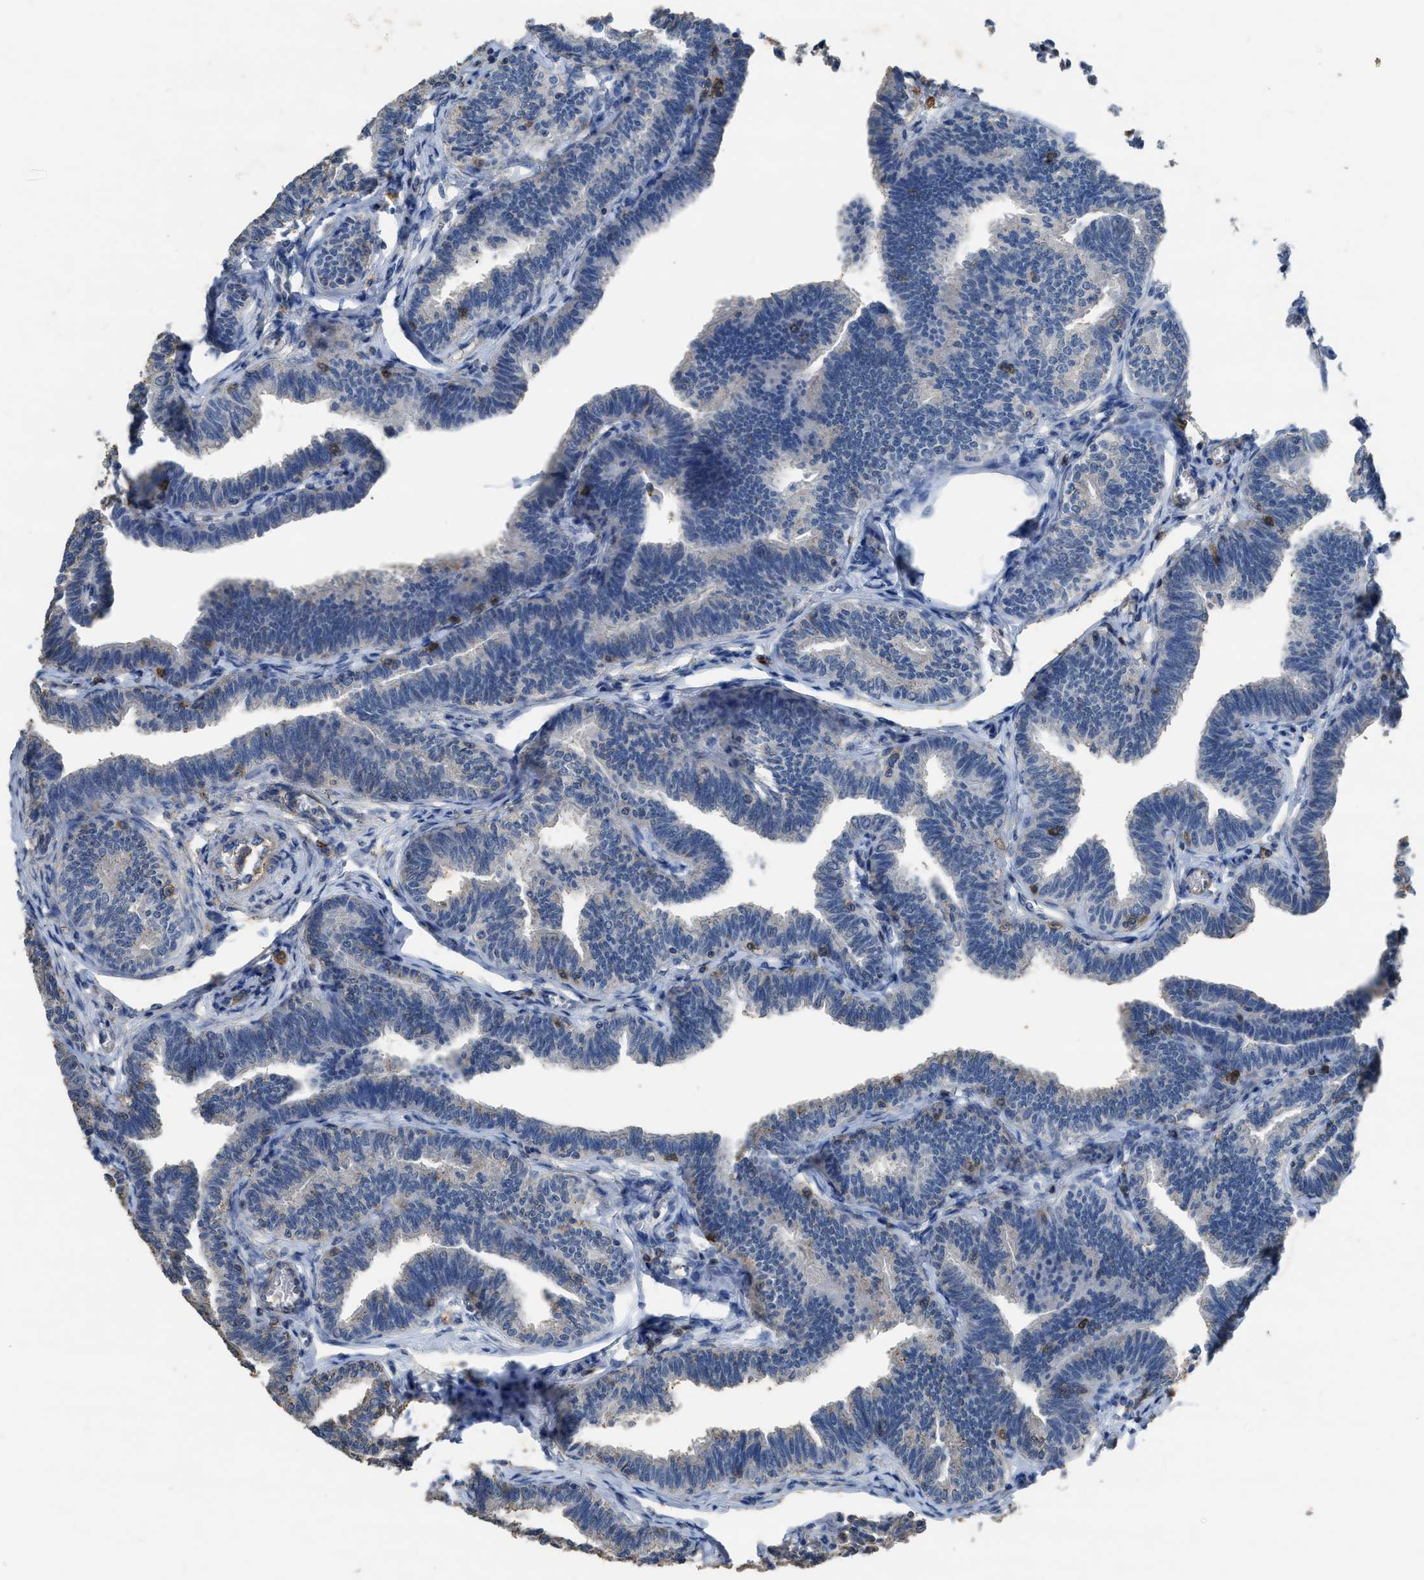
{"staining": {"intensity": "negative", "quantity": "none", "location": "none"}, "tissue": "fallopian tube", "cell_type": "Glandular cells", "image_type": "normal", "snomed": [{"axis": "morphology", "description": "Normal tissue, NOS"}, {"axis": "topography", "description": "Fallopian tube"}, {"axis": "topography", "description": "Ovary"}], "caption": "An IHC photomicrograph of normal fallopian tube is shown. There is no staining in glandular cells of fallopian tube.", "gene": "OR51E1", "patient": {"sex": "female", "age": 23}}